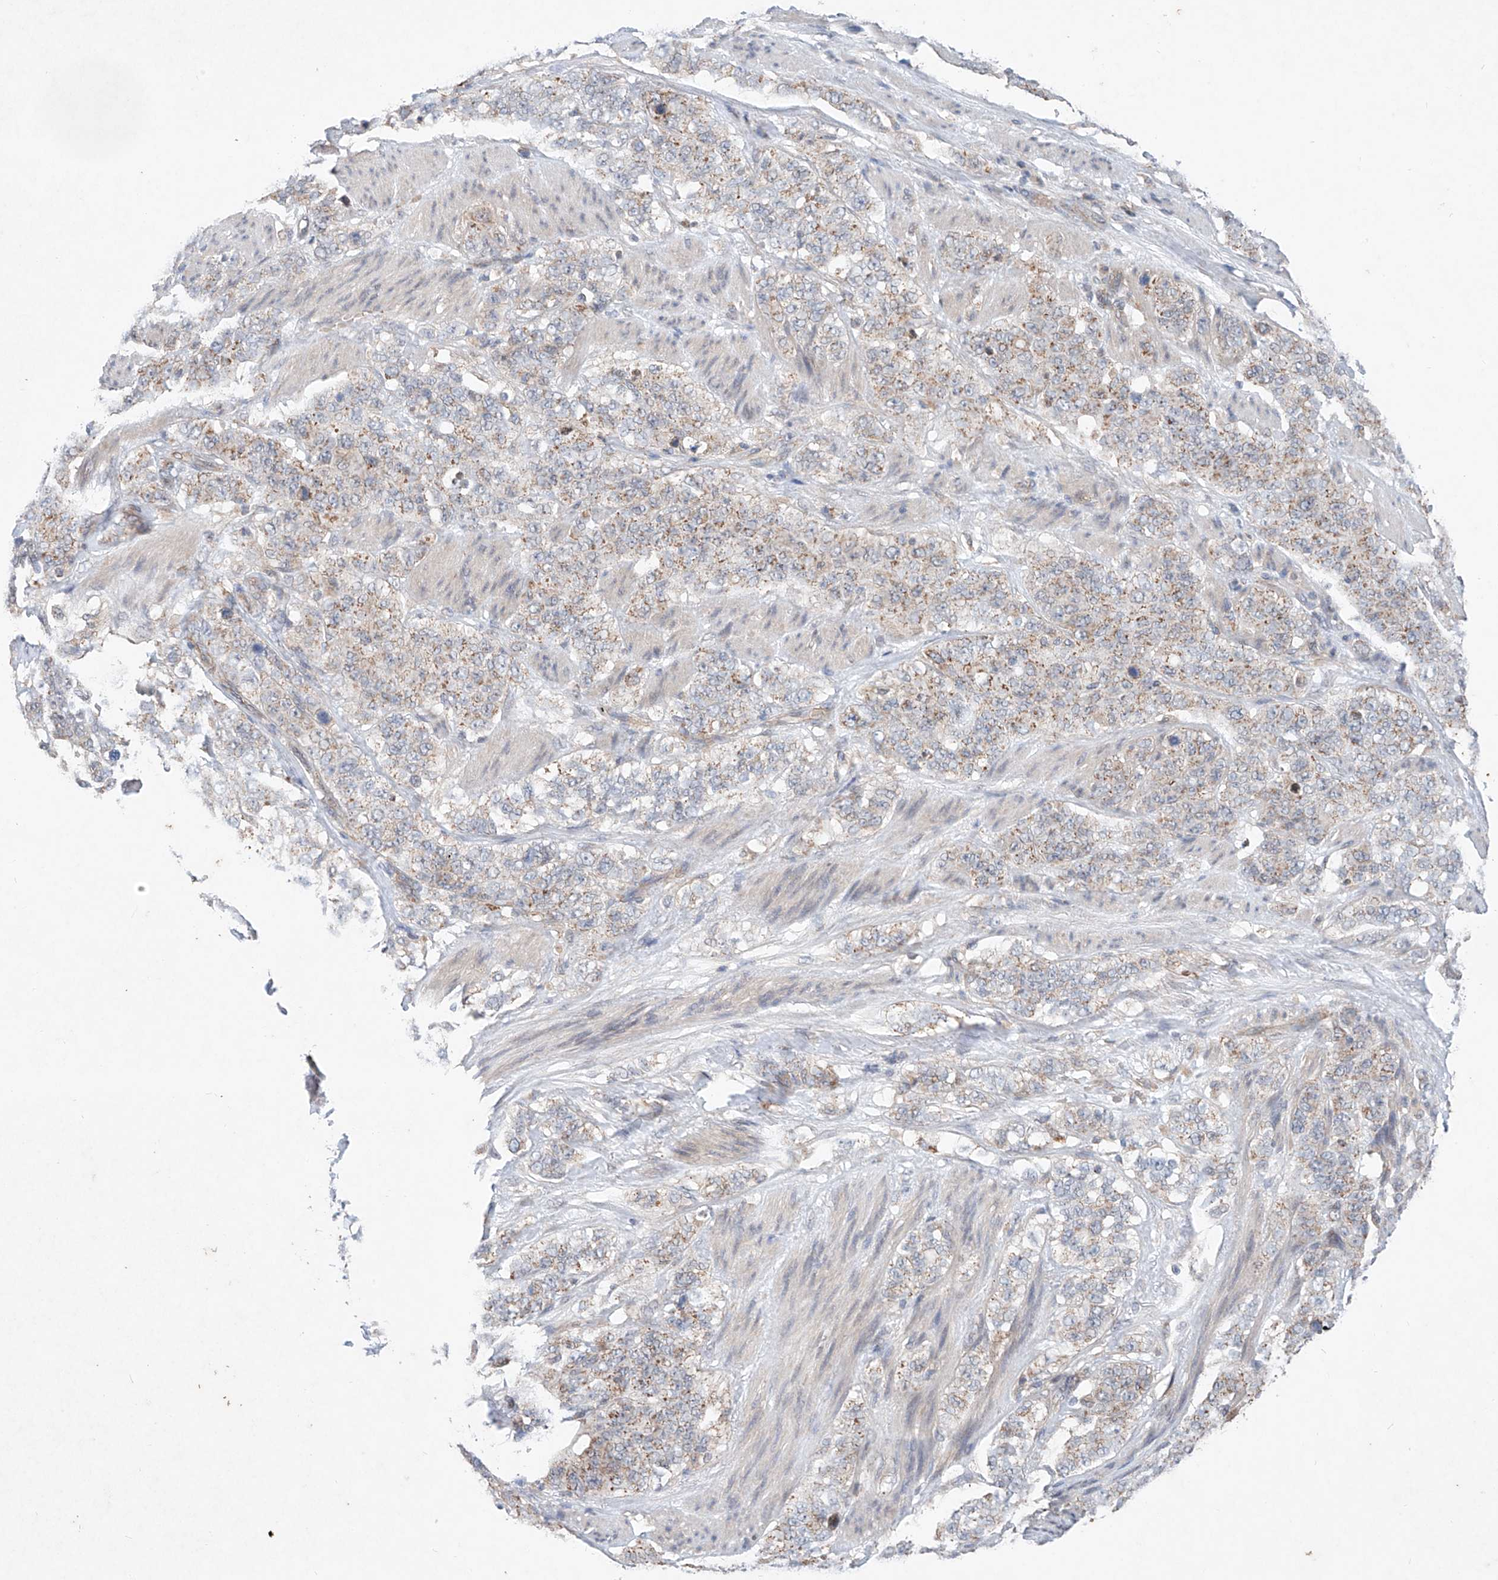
{"staining": {"intensity": "weak", "quantity": ">75%", "location": "cytoplasmic/membranous"}, "tissue": "stomach cancer", "cell_type": "Tumor cells", "image_type": "cancer", "snomed": [{"axis": "morphology", "description": "Adenocarcinoma, NOS"}, {"axis": "topography", "description": "Stomach"}], "caption": "Immunohistochemical staining of human adenocarcinoma (stomach) displays low levels of weak cytoplasmic/membranous expression in about >75% of tumor cells.", "gene": "FASTK", "patient": {"sex": "male", "age": 48}}